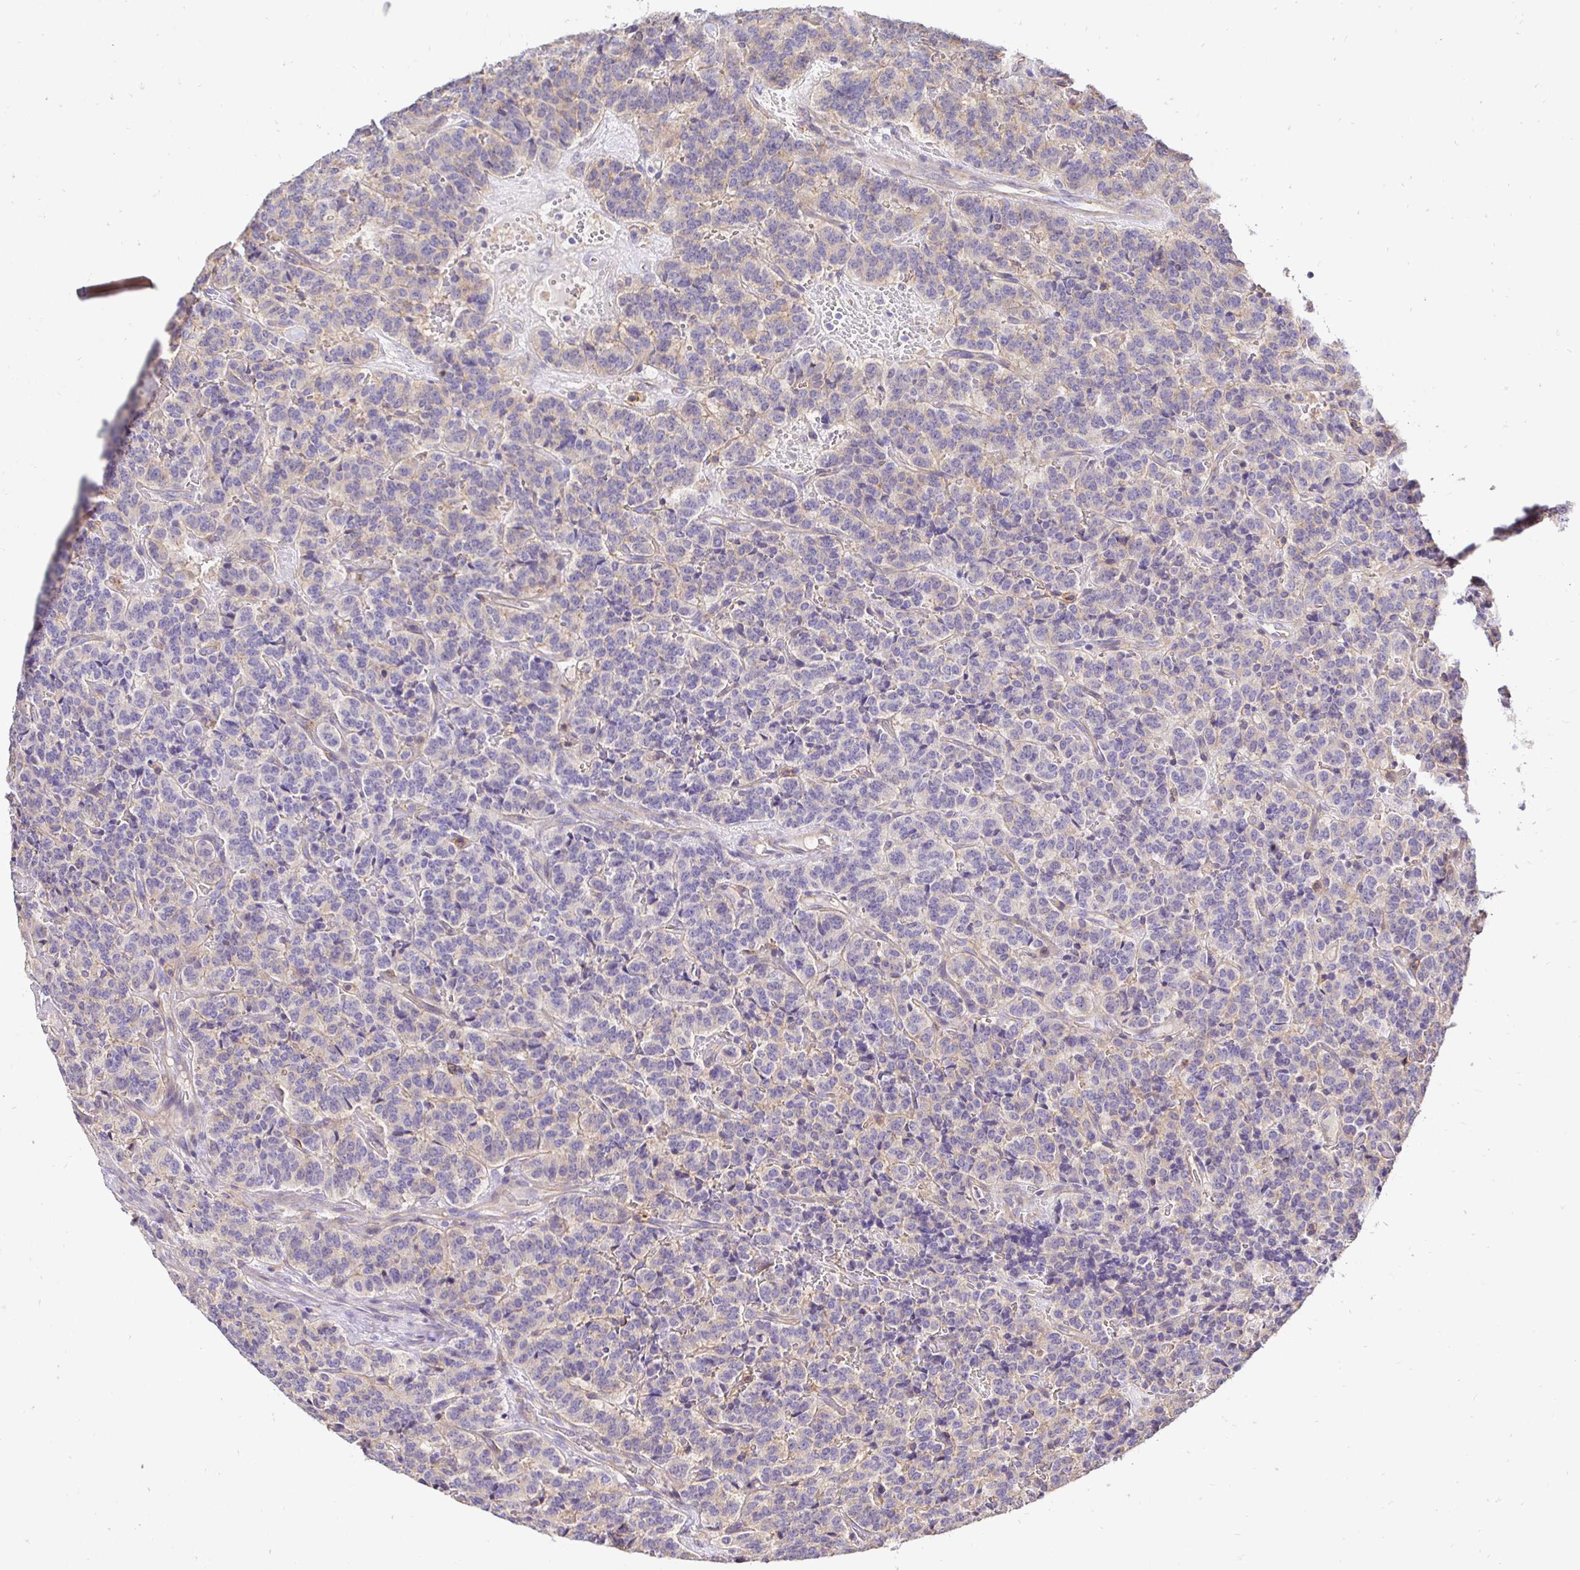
{"staining": {"intensity": "negative", "quantity": "none", "location": "none"}, "tissue": "carcinoid", "cell_type": "Tumor cells", "image_type": "cancer", "snomed": [{"axis": "morphology", "description": "Carcinoid, malignant, NOS"}, {"axis": "topography", "description": "Pancreas"}], "caption": "Human carcinoid stained for a protein using immunohistochemistry (IHC) displays no expression in tumor cells.", "gene": "SLC9A1", "patient": {"sex": "male", "age": 36}}